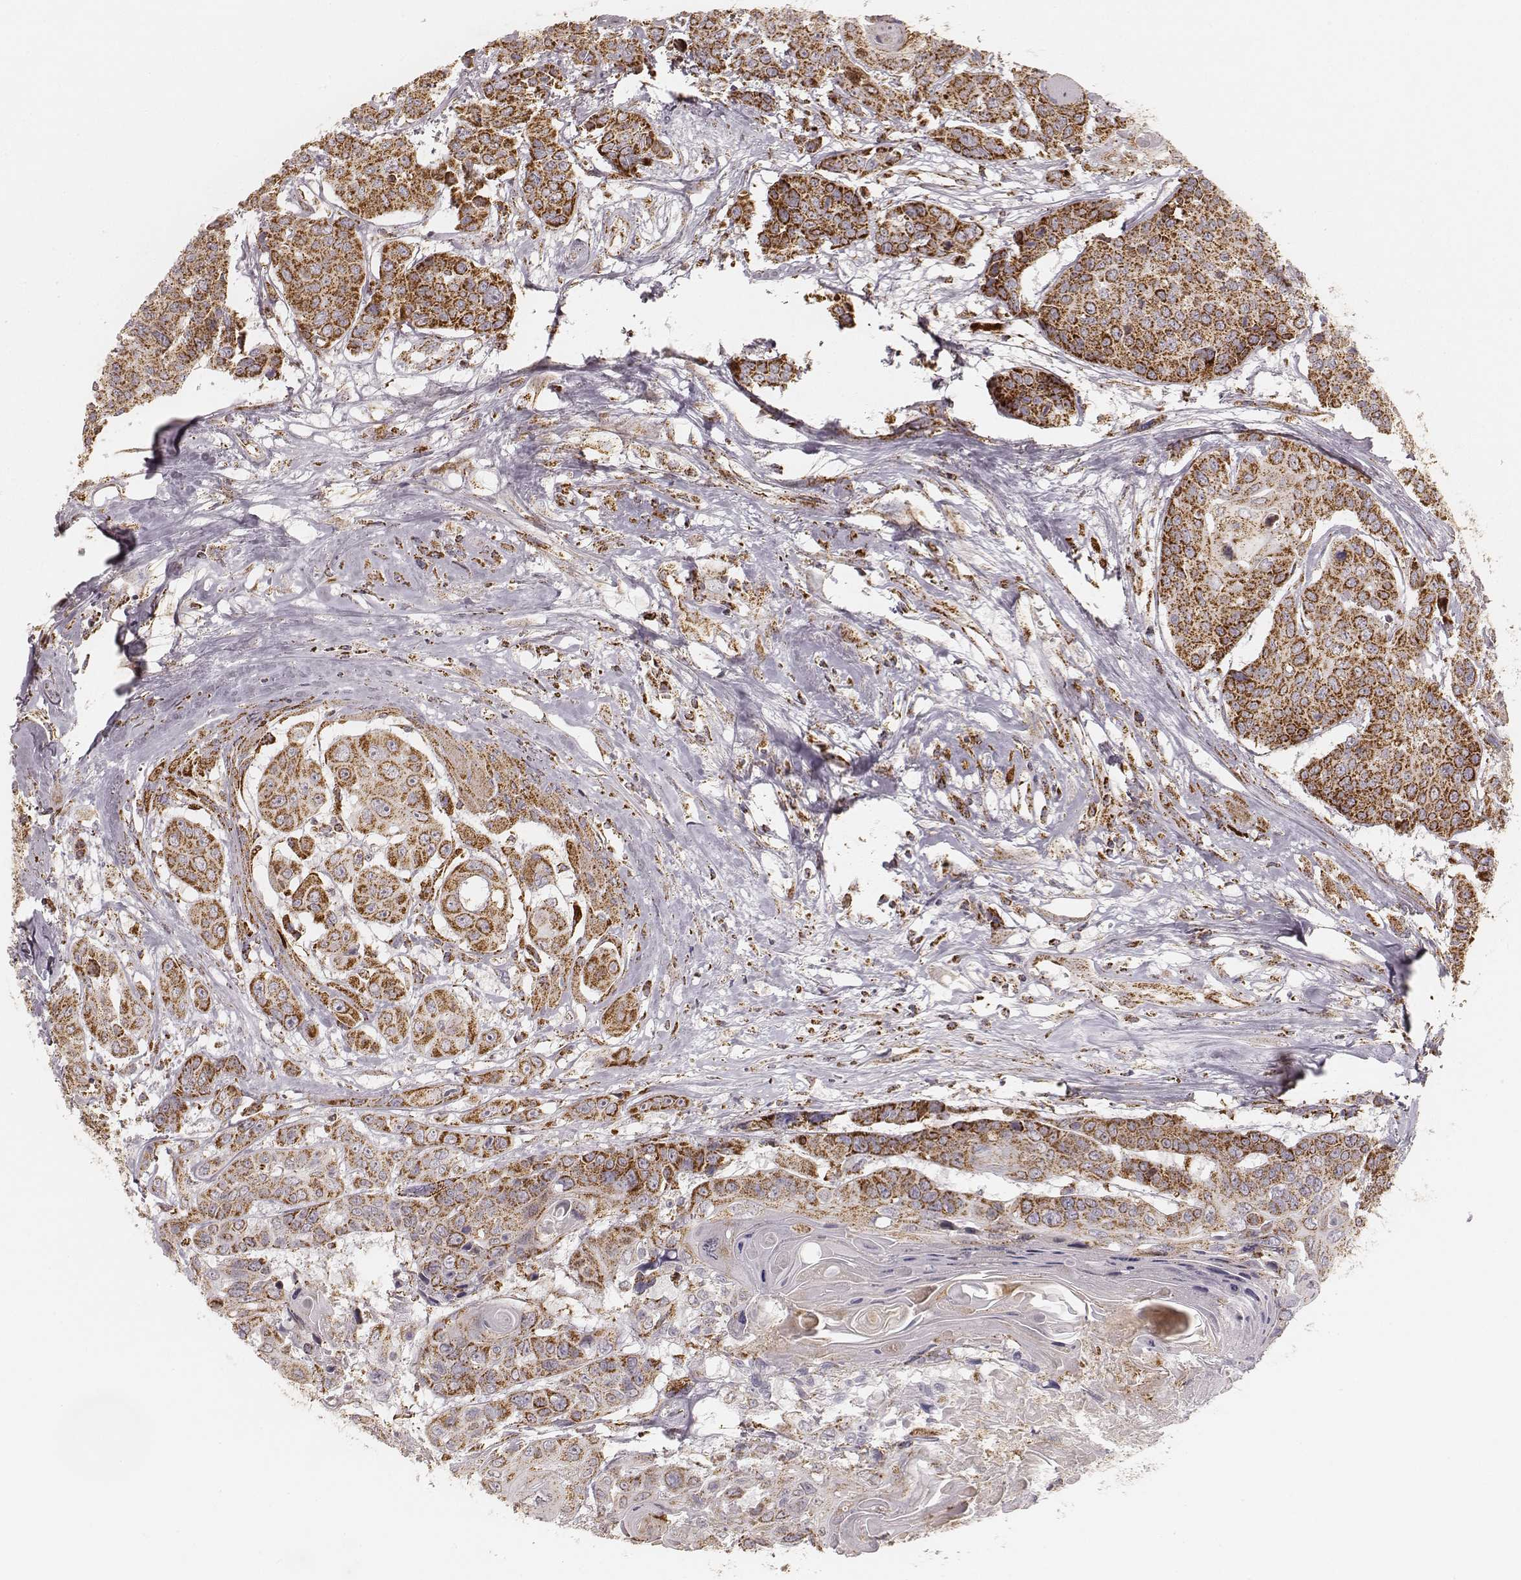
{"staining": {"intensity": "strong", "quantity": ">75%", "location": "cytoplasmic/membranous"}, "tissue": "head and neck cancer", "cell_type": "Tumor cells", "image_type": "cancer", "snomed": [{"axis": "morphology", "description": "Squamous cell carcinoma, NOS"}, {"axis": "topography", "description": "Oral tissue"}, {"axis": "topography", "description": "Head-Neck"}], "caption": "This is an image of IHC staining of head and neck cancer, which shows strong staining in the cytoplasmic/membranous of tumor cells.", "gene": "CS", "patient": {"sex": "male", "age": 56}}